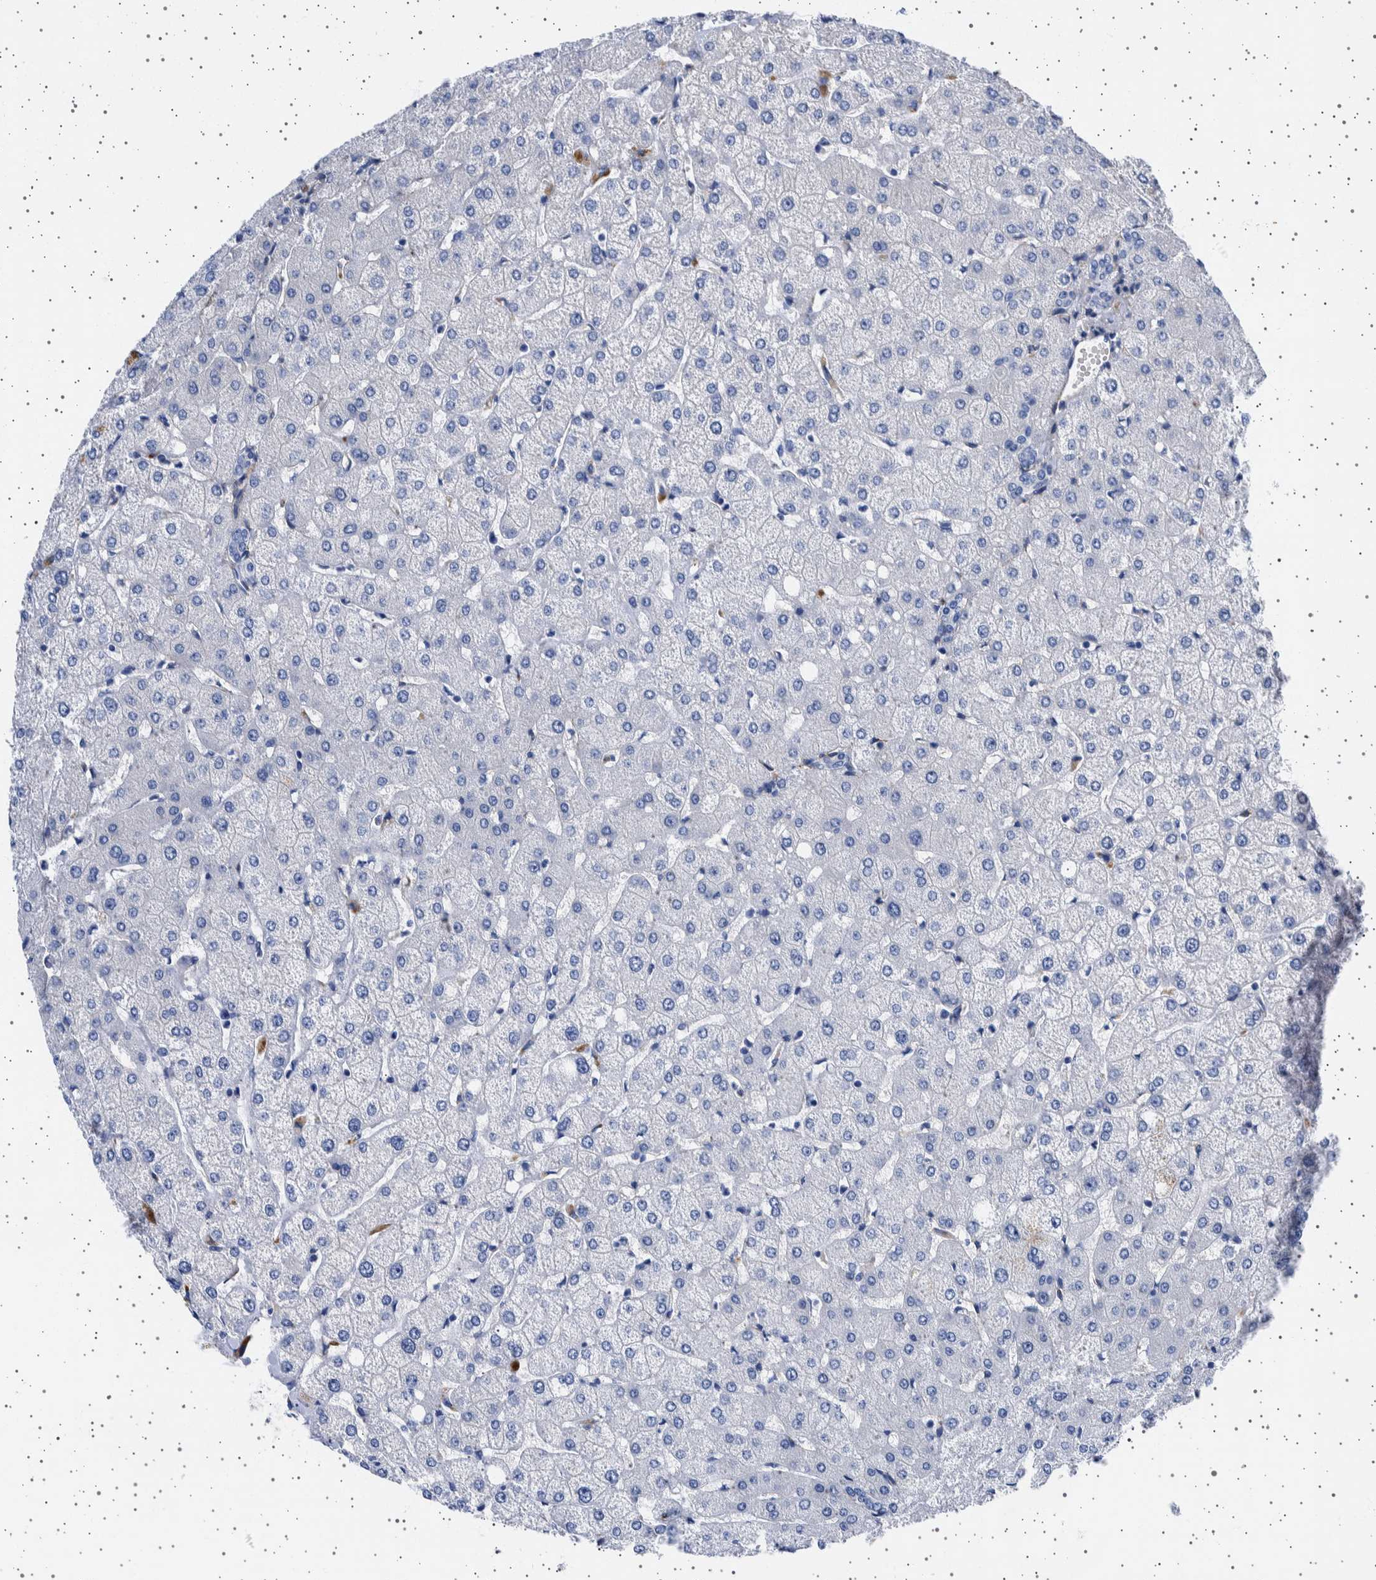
{"staining": {"intensity": "negative", "quantity": "none", "location": "none"}, "tissue": "liver", "cell_type": "Cholangiocytes", "image_type": "normal", "snomed": [{"axis": "morphology", "description": "Normal tissue, NOS"}, {"axis": "topography", "description": "Liver"}], "caption": "Liver was stained to show a protein in brown. There is no significant expression in cholangiocytes. (DAB (3,3'-diaminobenzidine) IHC visualized using brightfield microscopy, high magnification).", "gene": "SEPTIN4", "patient": {"sex": "female", "age": 54}}